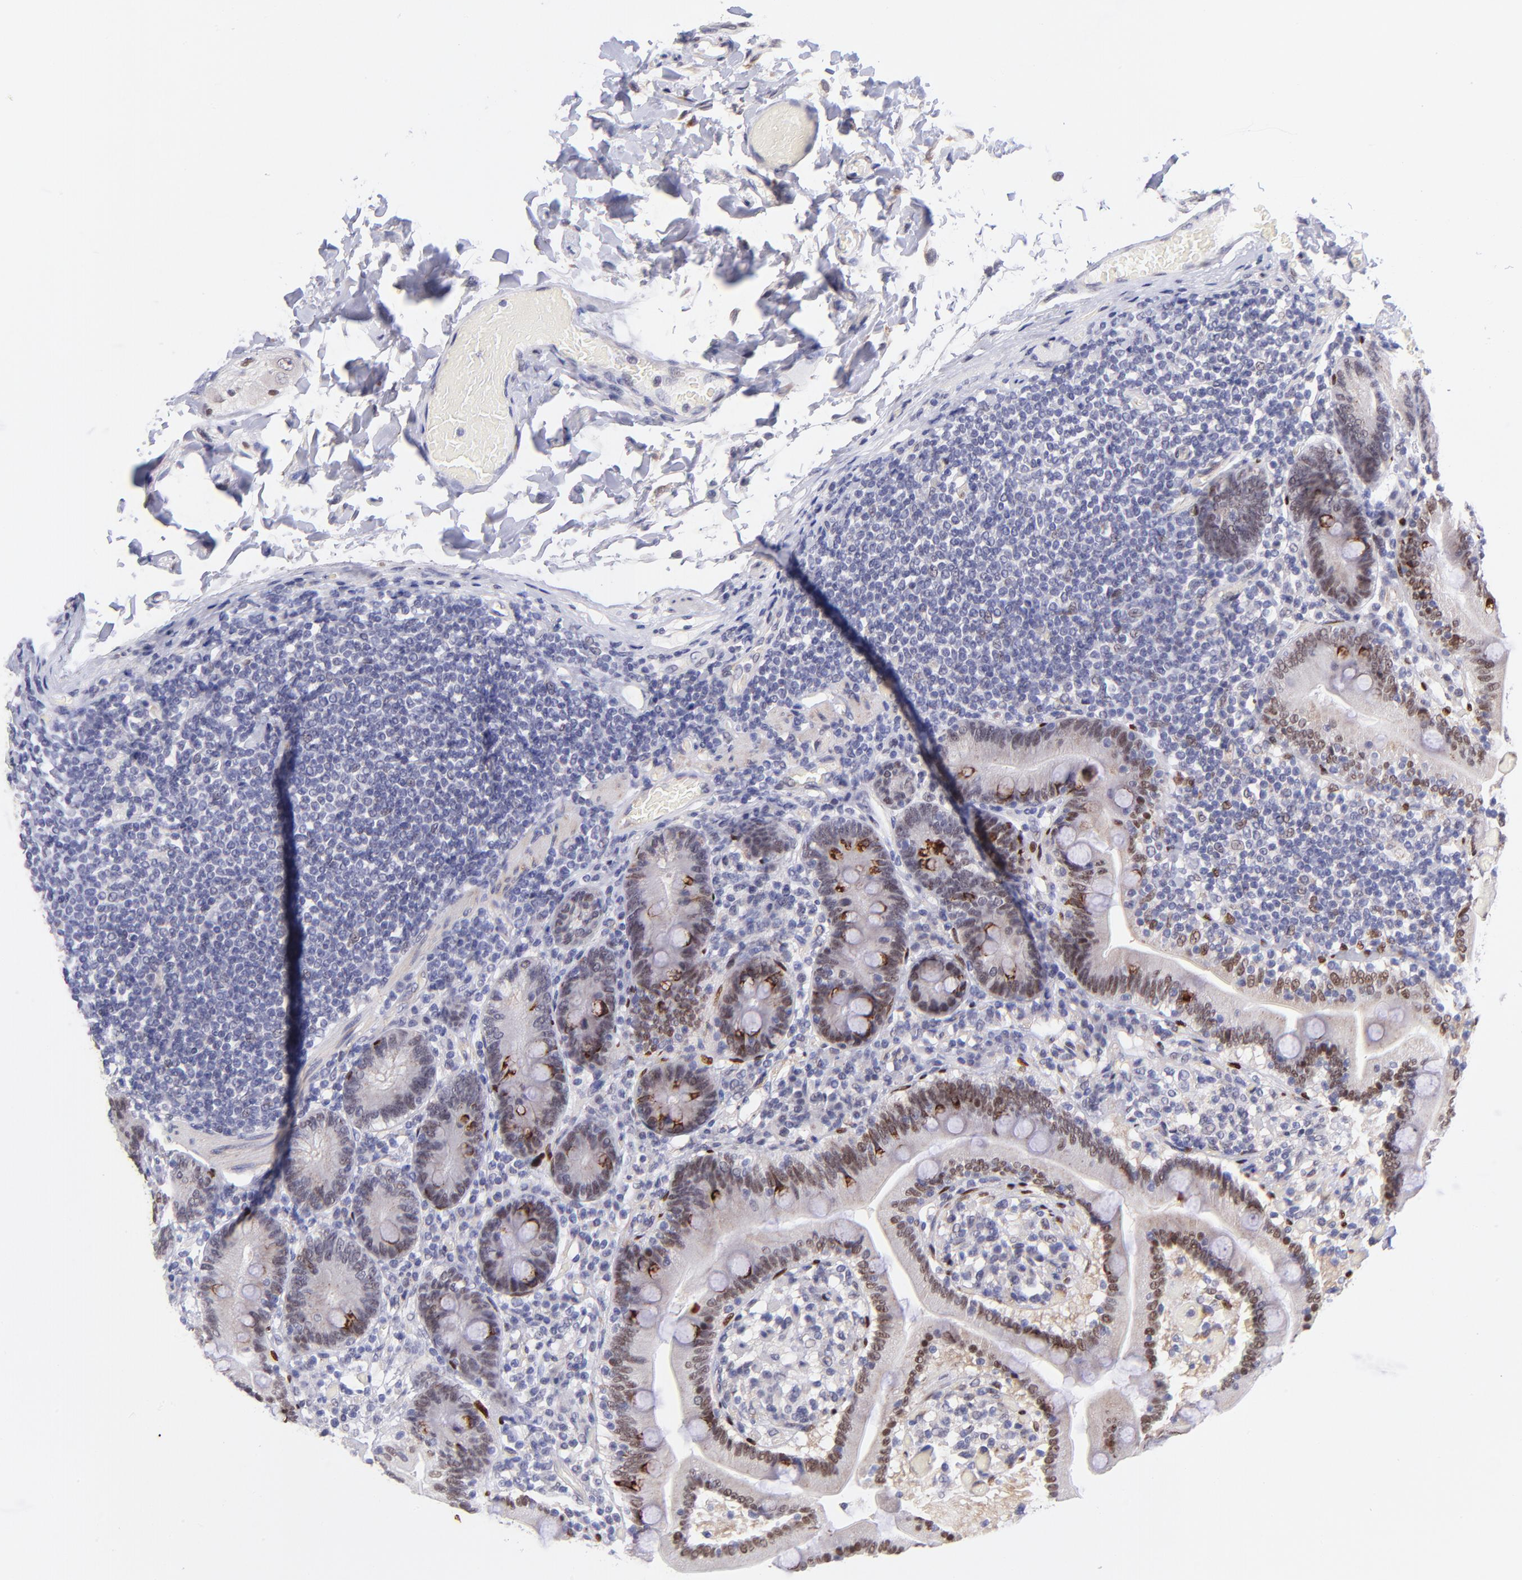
{"staining": {"intensity": "moderate", "quantity": "25%-75%", "location": "nuclear"}, "tissue": "duodenum", "cell_type": "Glandular cells", "image_type": "normal", "snomed": [{"axis": "morphology", "description": "Normal tissue, NOS"}, {"axis": "topography", "description": "Duodenum"}], "caption": "This is a histology image of IHC staining of normal duodenum, which shows moderate positivity in the nuclear of glandular cells.", "gene": "SOX6", "patient": {"sex": "male", "age": 66}}